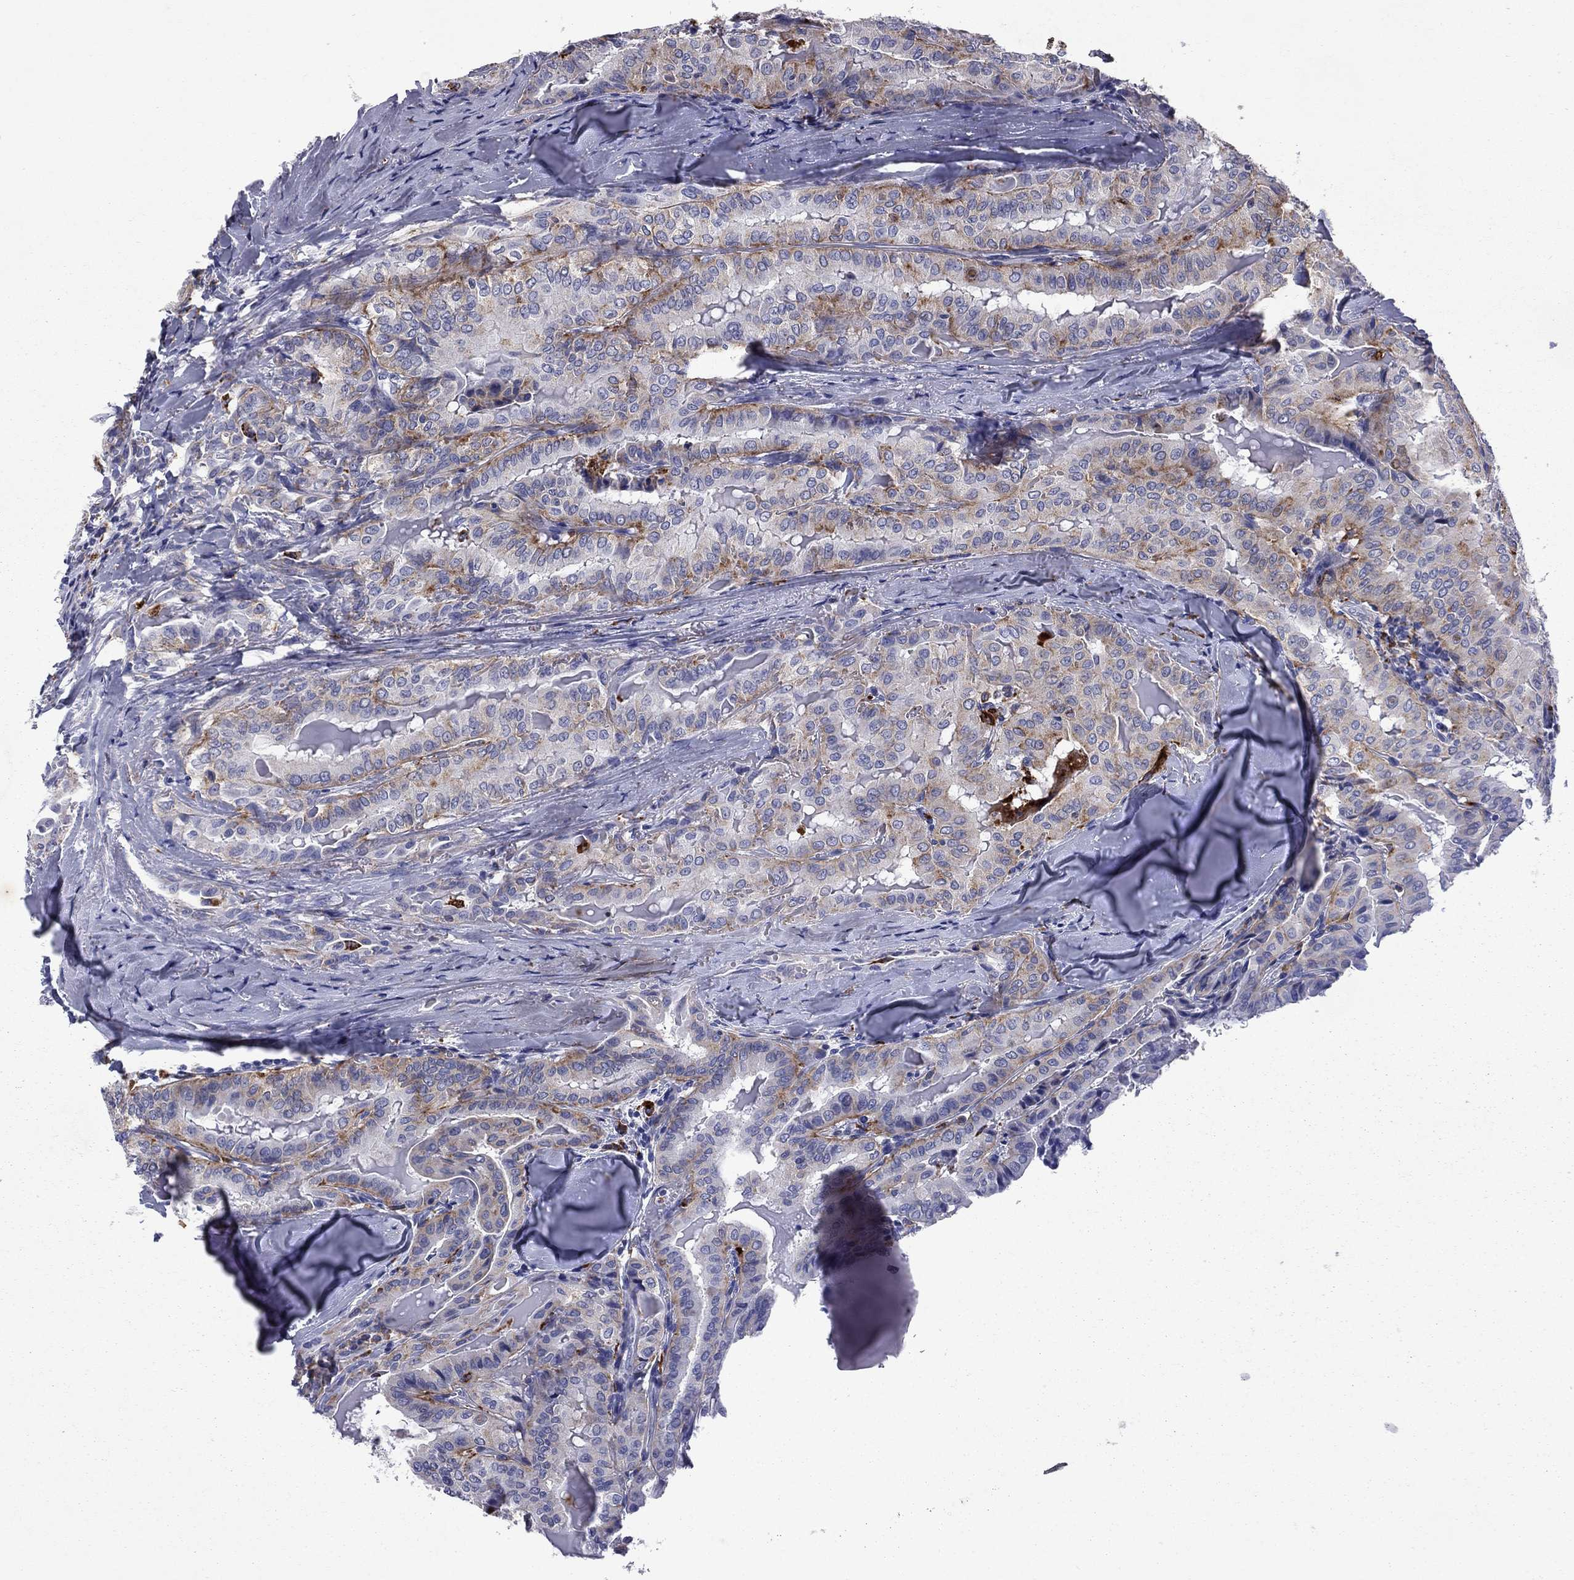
{"staining": {"intensity": "moderate", "quantity": "<25%", "location": "cytoplasmic/membranous"}, "tissue": "thyroid cancer", "cell_type": "Tumor cells", "image_type": "cancer", "snomed": [{"axis": "morphology", "description": "Papillary adenocarcinoma, NOS"}, {"axis": "topography", "description": "Thyroid gland"}], "caption": "Thyroid cancer (papillary adenocarcinoma) stained for a protein exhibits moderate cytoplasmic/membranous positivity in tumor cells.", "gene": "MADCAM1", "patient": {"sex": "female", "age": 68}}